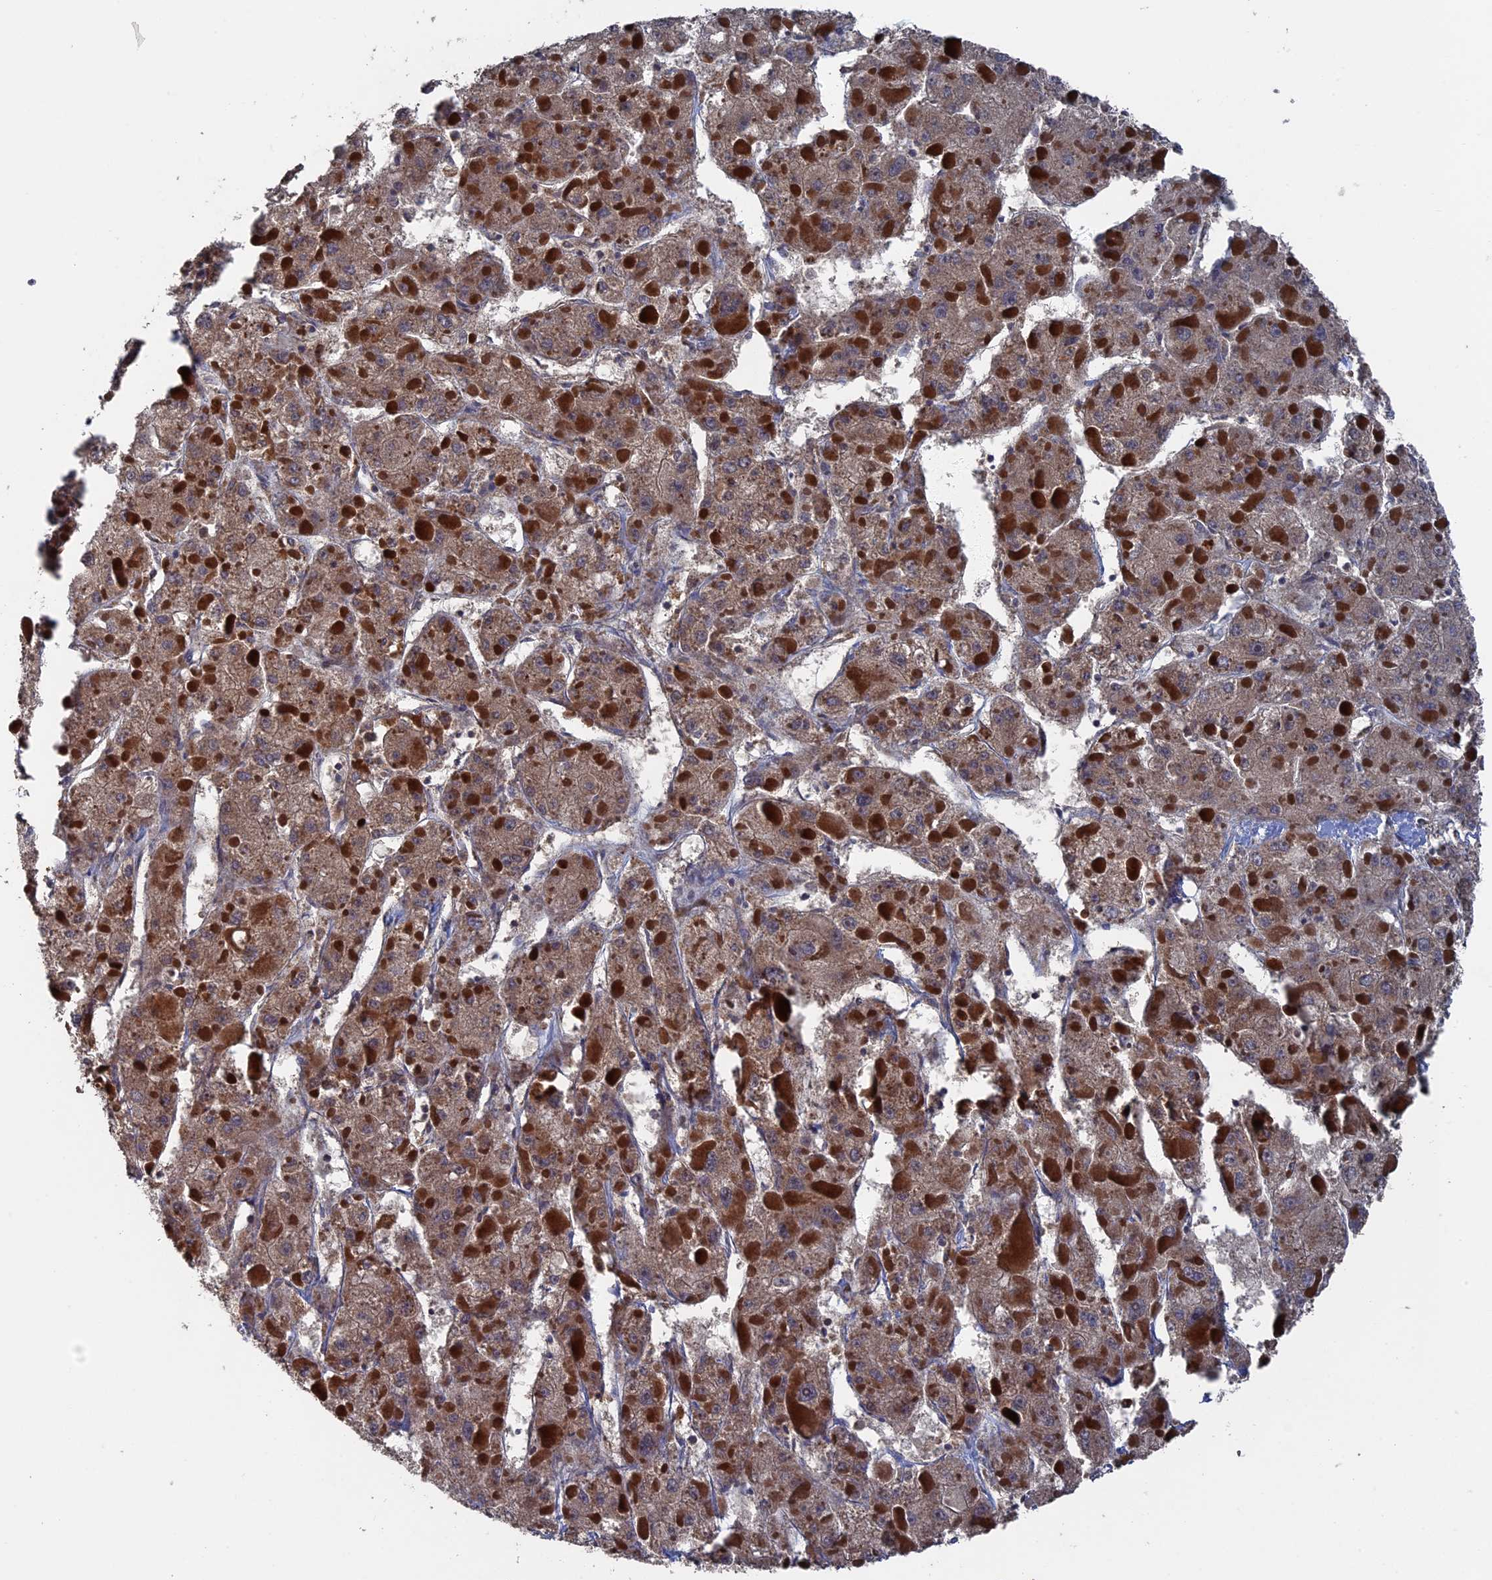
{"staining": {"intensity": "weak", "quantity": ">75%", "location": "cytoplasmic/membranous"}, "tissue": "liver cancer", "cell_type": "Tumor cells", "image_type": "cancer", "snomed": [{"axis": "morphology", "description": "Carcinoma, Hepatocellular, NOS"}, {"axis": "topography", "description": "Liver"}], "caption": "Human liver hepatocellular carcinoma stained with a protein marker shows weak staining in tumor cells.", "gene": "RAB15", "patient": {"sex": "female", "age": 73}}